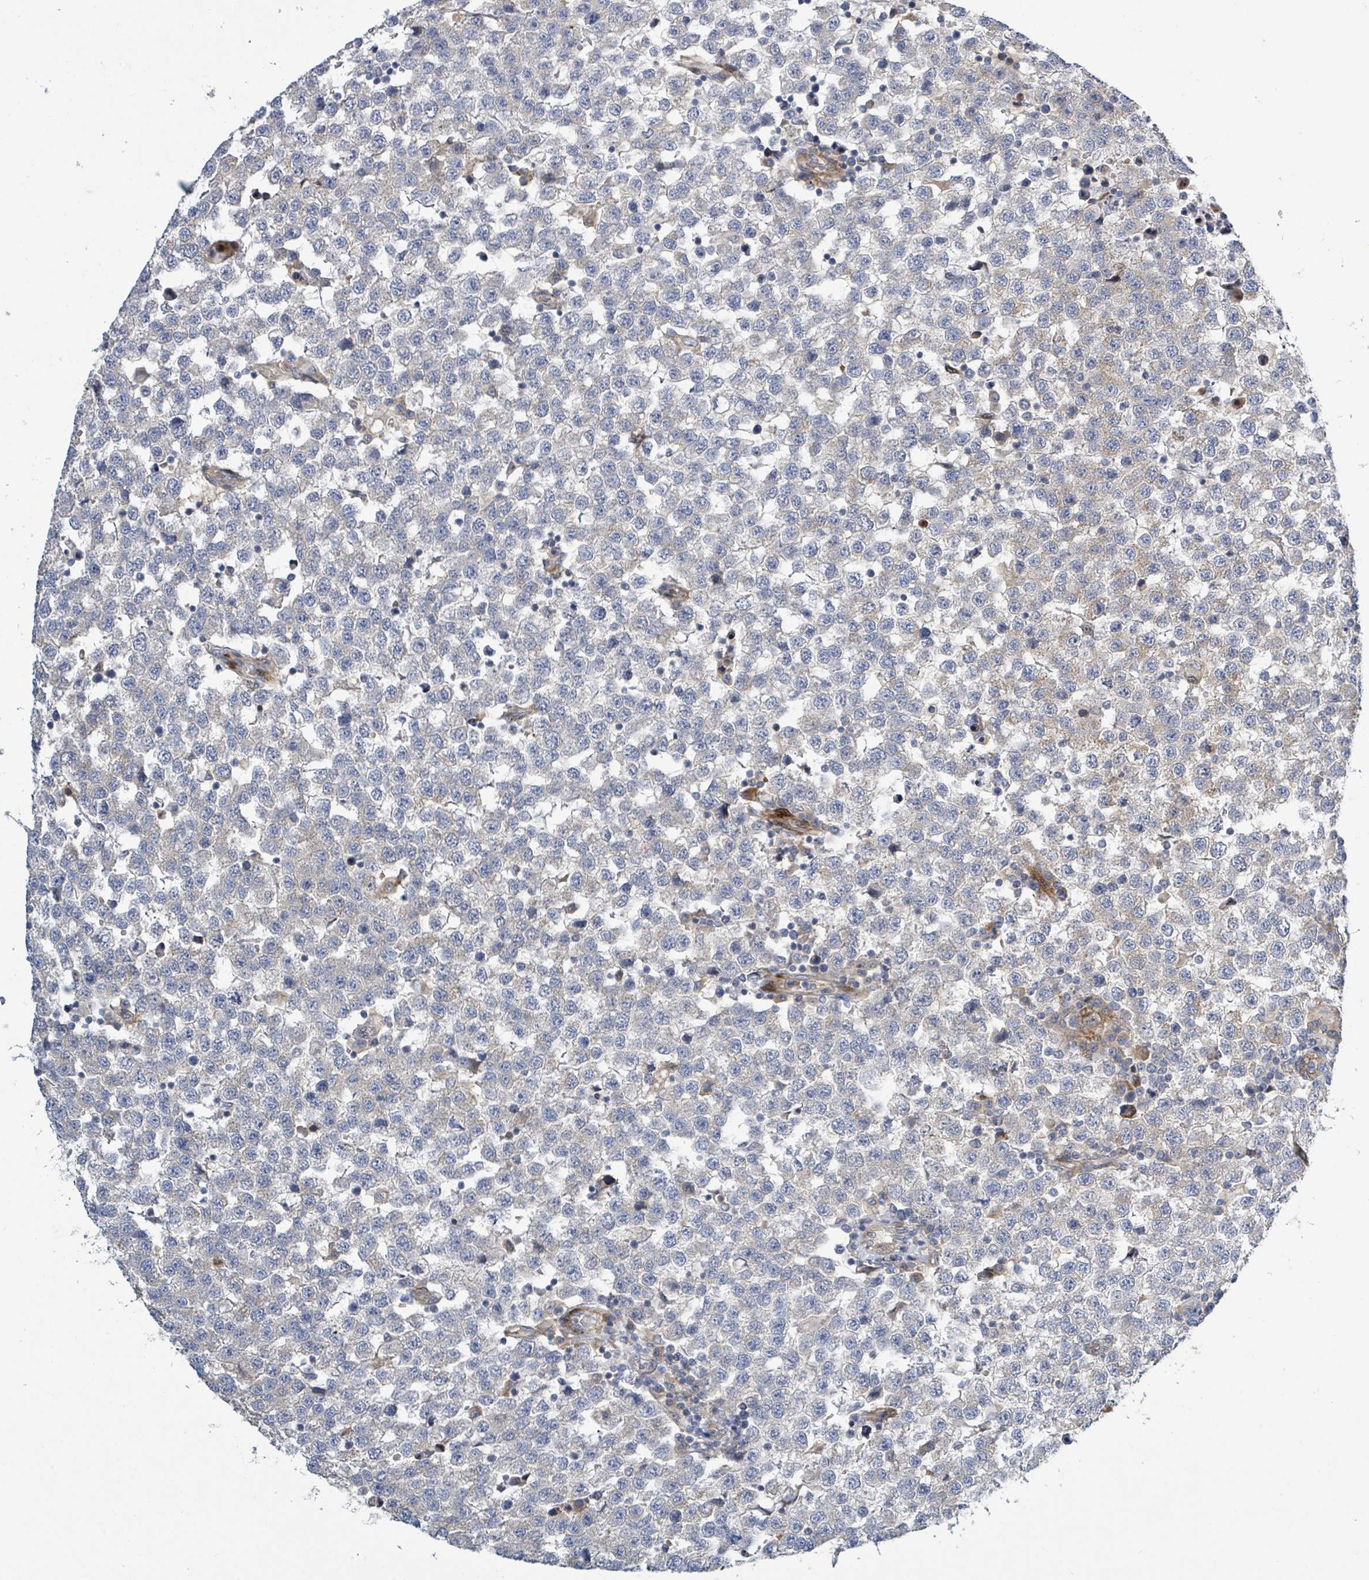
{"staining": {"intensity": "weak", "quantity": "<25%", "location": "cytoplasmic/membranous"}, "tissue": "testis cancer", "cell_type": "Tumor cells", "image_type": "cancer", "snomed": [{"axis": "morphology", "description": "Seminoma, NOS"}, {"axis": "topography", "description": "Testis"}], "caption": "Seminoma (testis) stained for a protein using IHC displays no expression tumor cells.", "gene": "CFAP210", "patient": {"sex": "male", "age": 34}}